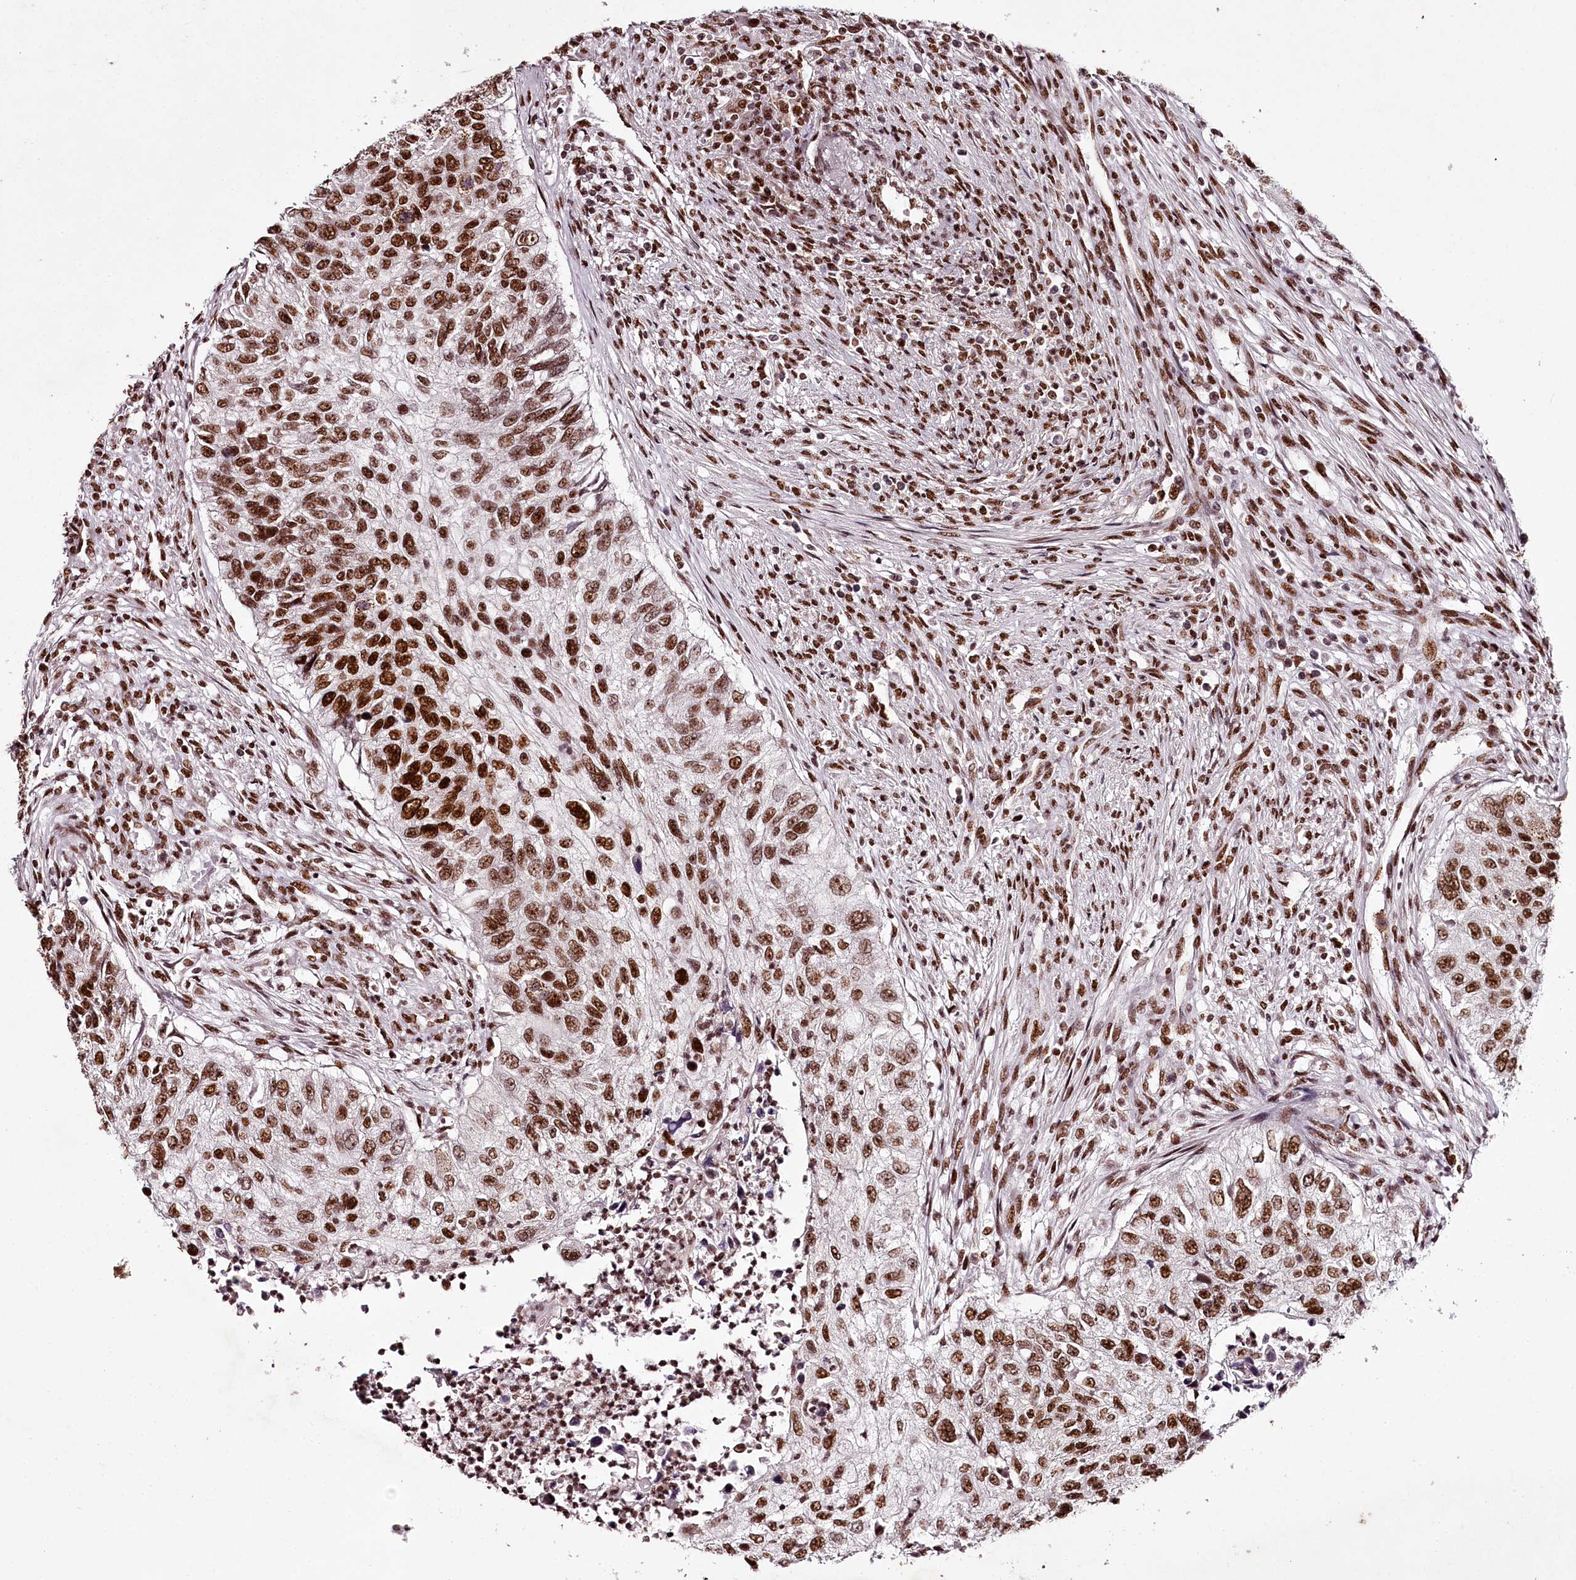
{"staining": {"intensity": "strong", "quantity": ">75%", "location": "nuclear"}, "tissue": "urothelial cancer", "cell_type": "Tumor cells", "image_type": "cancer", "snomed": [{"axis": "morphology", "description": "Urothelial carcinoma, High grade"}, {"axis": "topography", "description": "Urinary bladder"}], "caption": "A high amount of strong nuclear staining is identified in about >75% of tumor cells in urothelial carcinoma (high-grade) tissue. (IHC, brightfield microscopy, high magnification).", "gene": "PSPC1", "patient": {"sex": "female", "age": 60}}